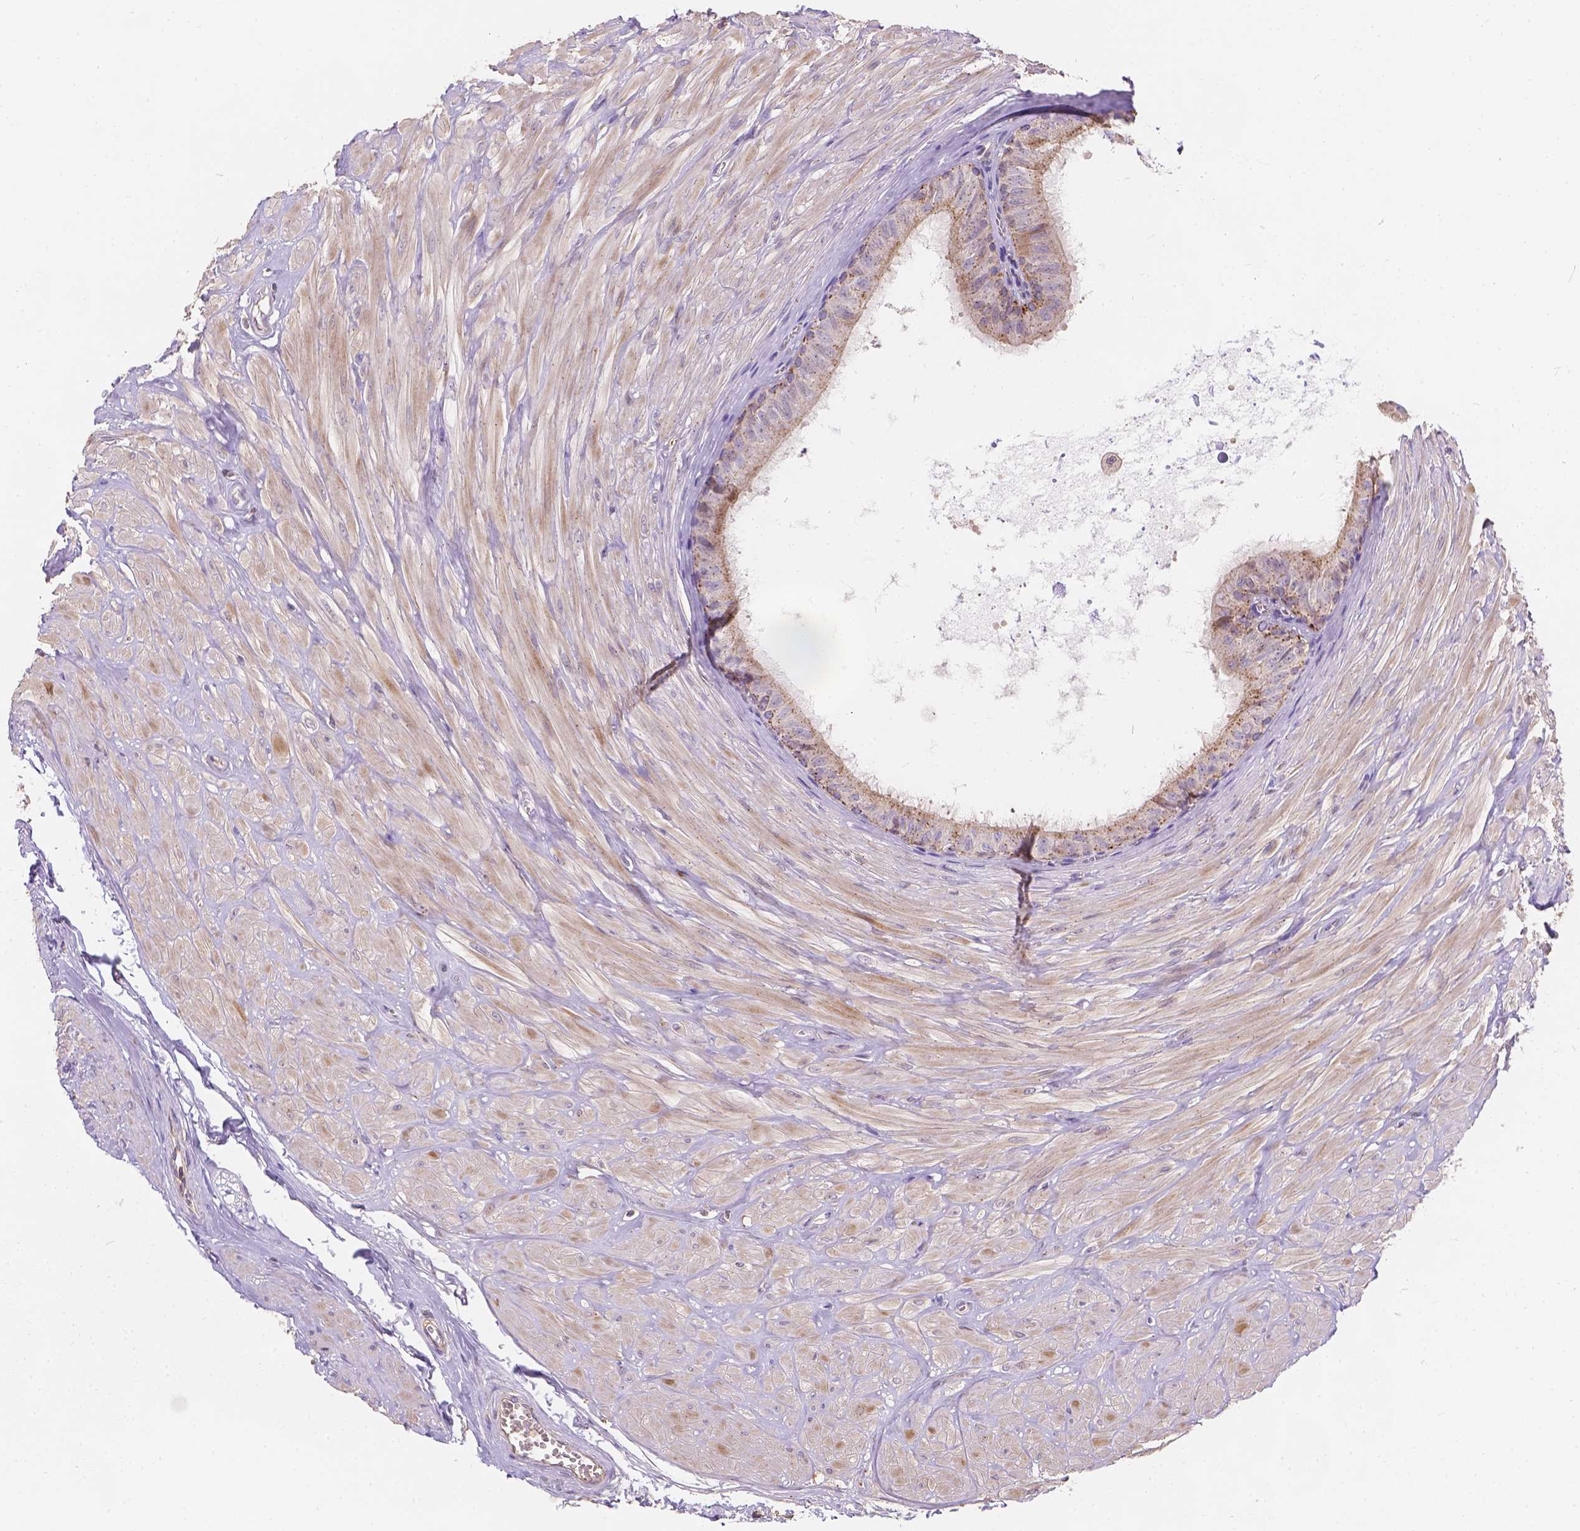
{"staining": {"intensity": "strong", "quantity": ">75%", "location": "cytoplasmic/membranous"}, "tissue": "epididymis", "cell_type": "Glandular cells", "image_type": "normal", "snomed": [{"axis": "morphology", "description": "Normal tissue, NOS"}, {"axis": "topography", "description": "Epididymis"}], "caption": "IHC histopathology image of benign epididymis: human epididymis stained using IHC exhibits high levels of strong protein expression localized specifically in the cytoplasmic/membranous of glandular cells, appearing as a cytoplasmic/membranous brown color.", "gene": "CDK10", "patient": {"sex": "male", "age": 37}}